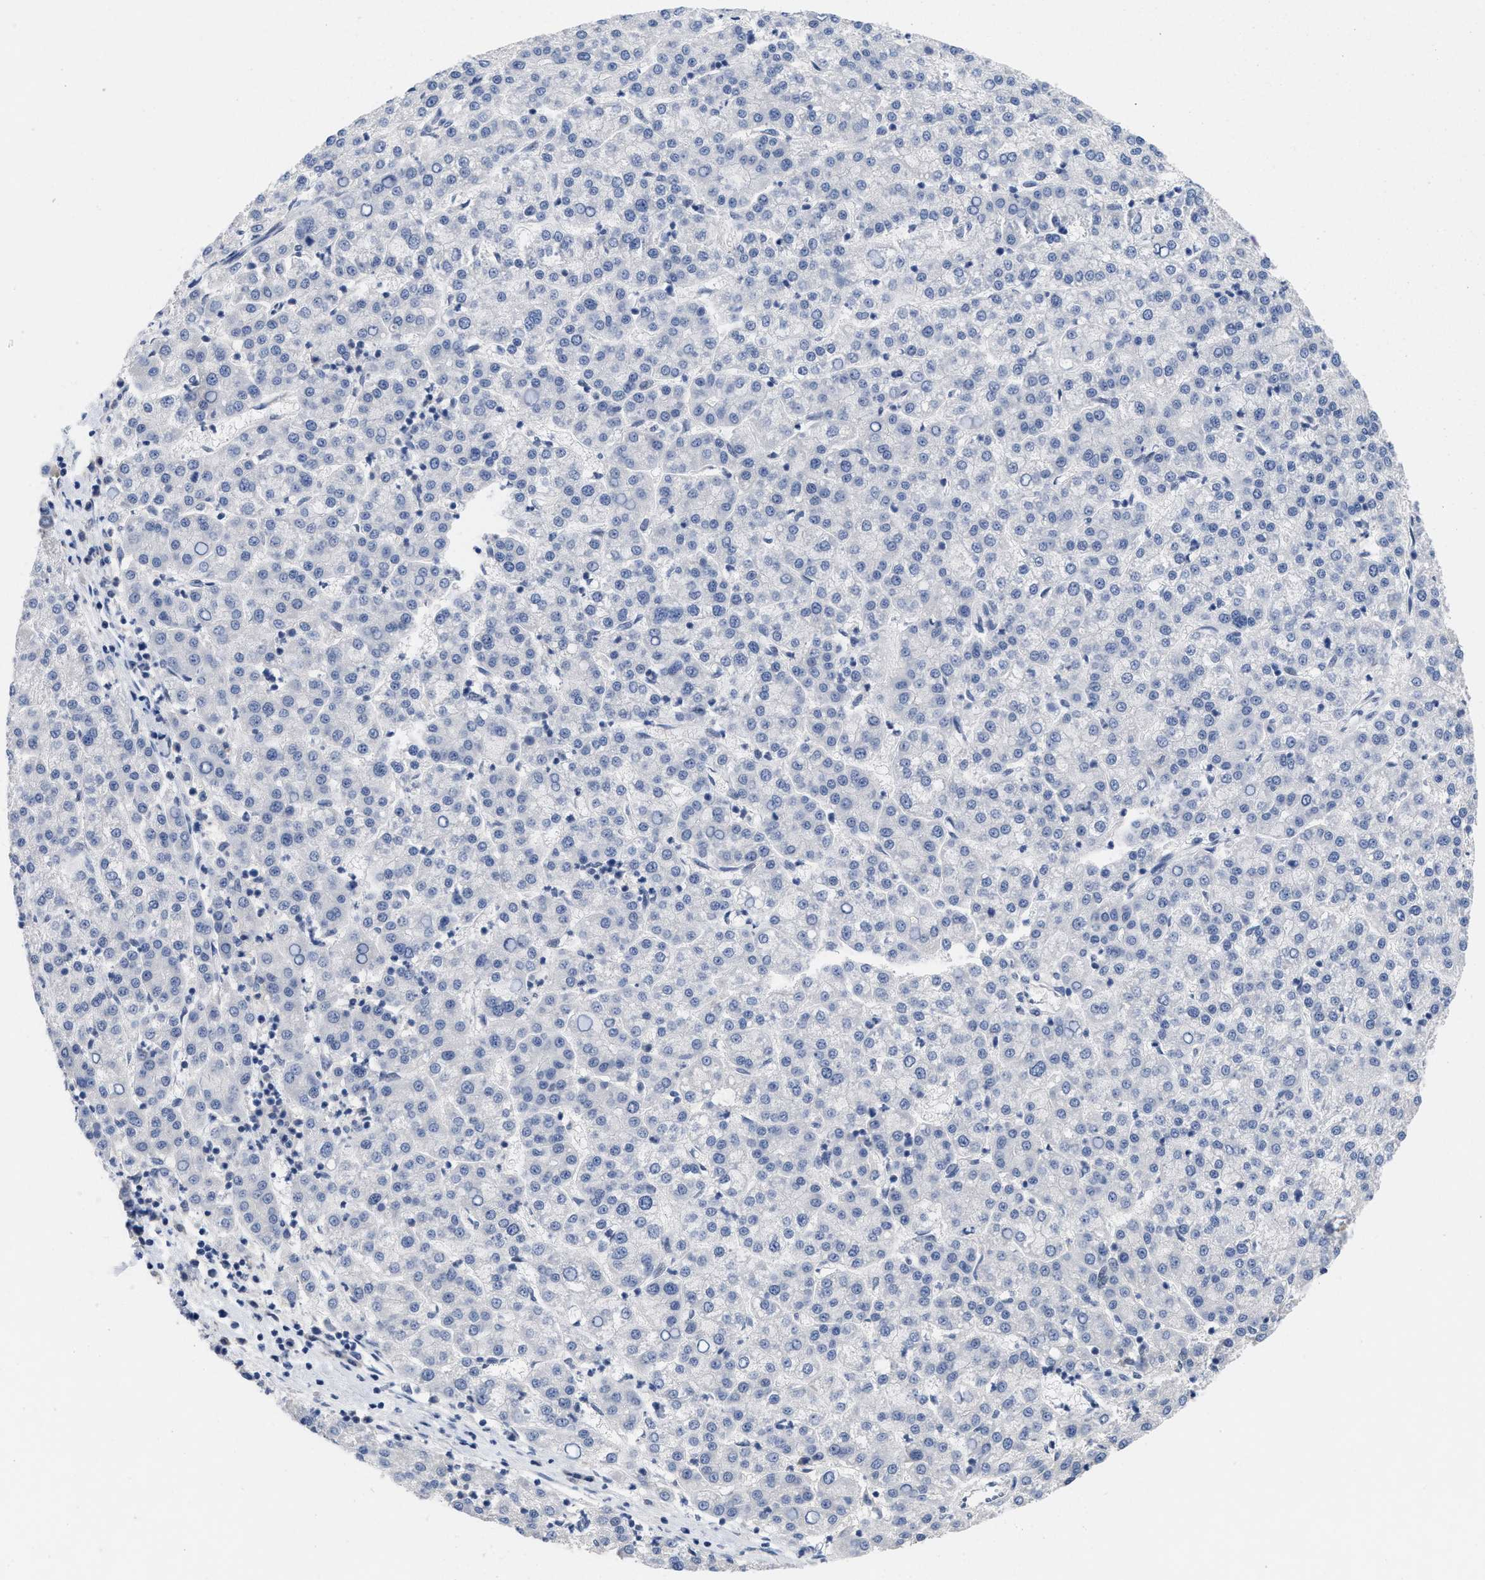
{"staining": {"intensity": "negative", "quantity": "none", "location": "none"}, "tissue": "liver cancer", "cell_type": "Tumor cells", "image_type": "cancer", "snomed": [{"axis": "morphology", "description": "Carcinoma, Hepatocellular, NOS"}, {"axis": "topography", "description": "Liver"}], "caption": "This is a histopathology image of IHC staining of liver cancer (hepatocellular carcinoma), which shows no expression in tumor cells.", "gene": "GGNBP2", "patient": {"sex": "female", "age": 58}}